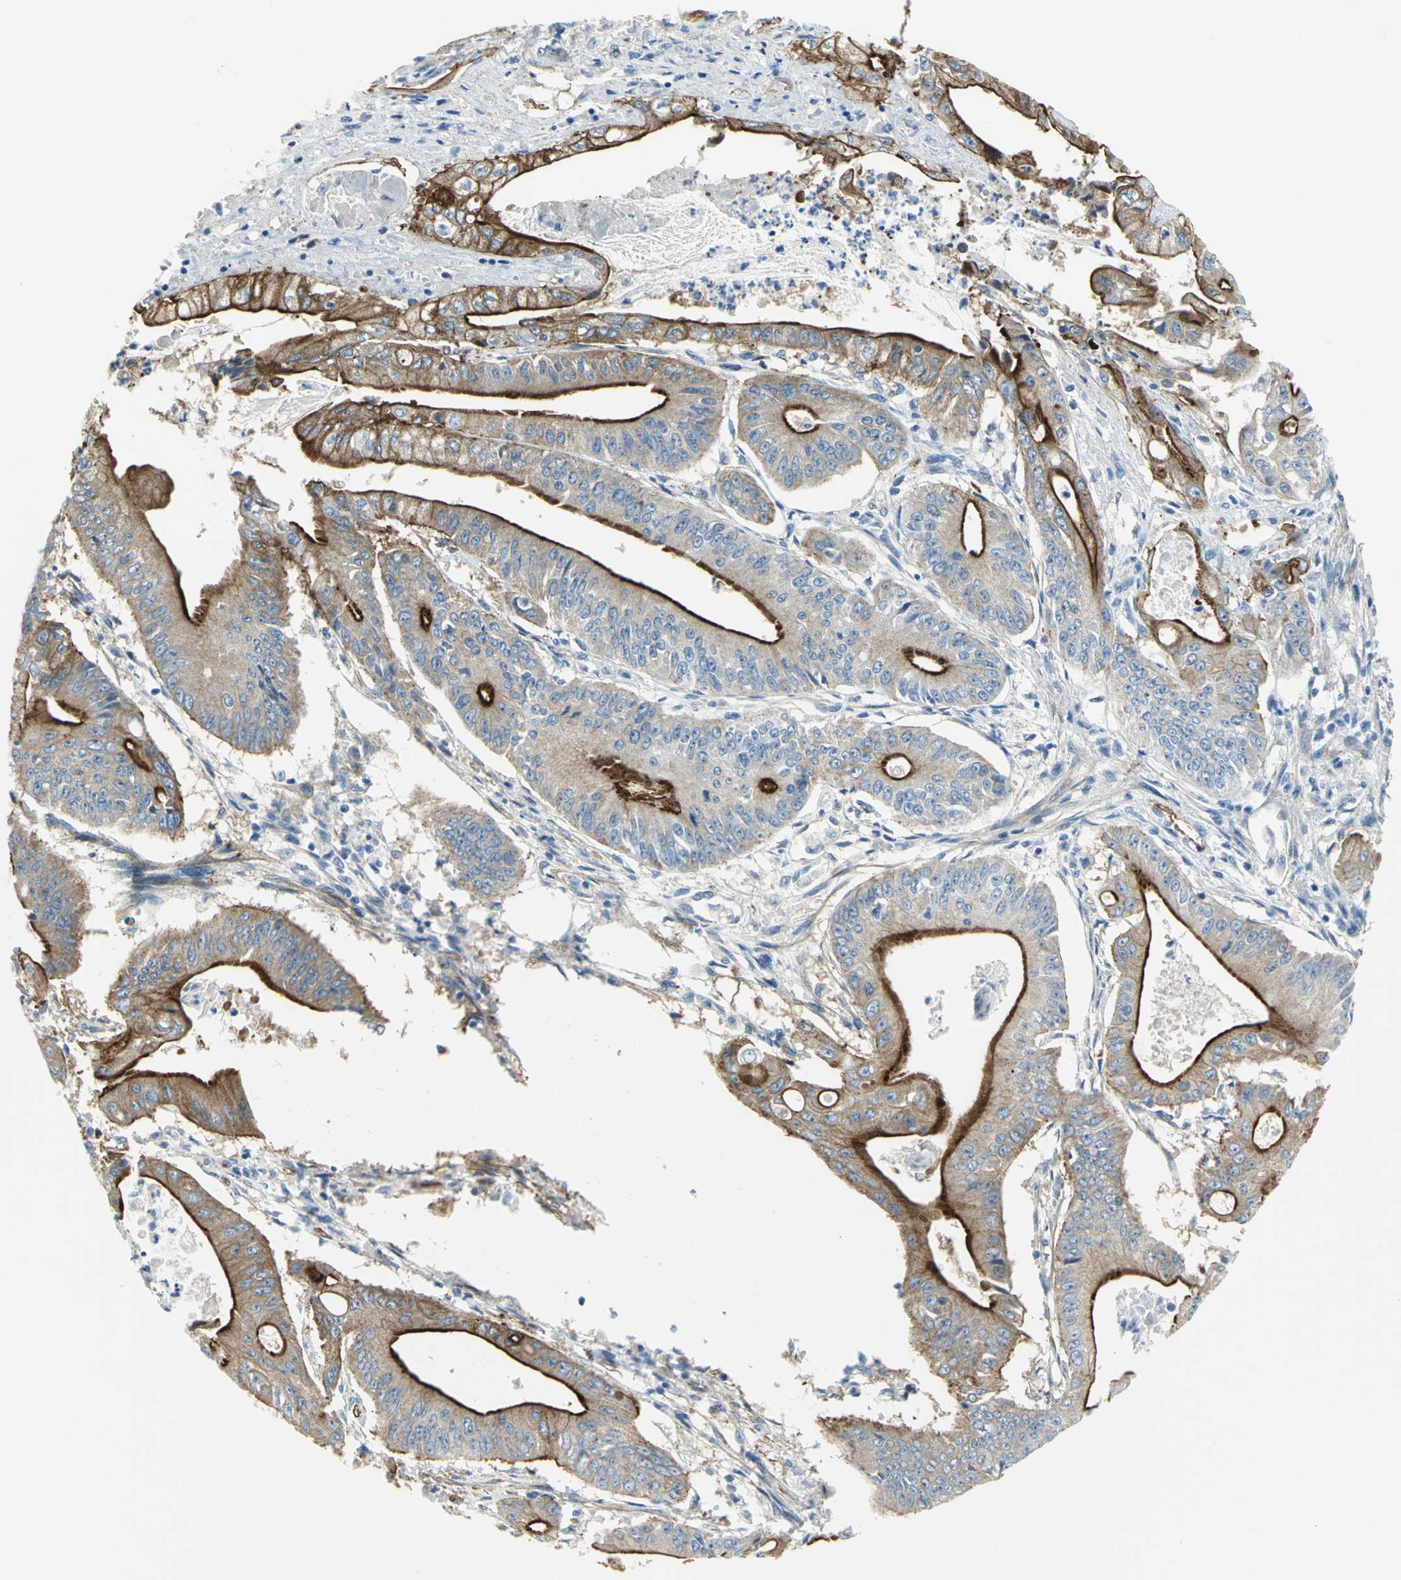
{"staining": {"intensity": "strong", "quantity": ">75%", "location": "cytoplasmic/membranous"}, "tissue": "pancreatic cancer", "cell_type": "Tumor cells", "image_type": "cancer", "snomed": [{"axis": "morphology", "description": "Normal tissue, NOS"}, {"axis": "topography", "description": "Lymph node"}], "caption": "Tumor cells display high levels of strong cytoplasmic/membranous expression in approximately >75% of cells in pancreatic cancer.", "gene": "FLNB", "patient": {"sex": "male", "age": 62}}